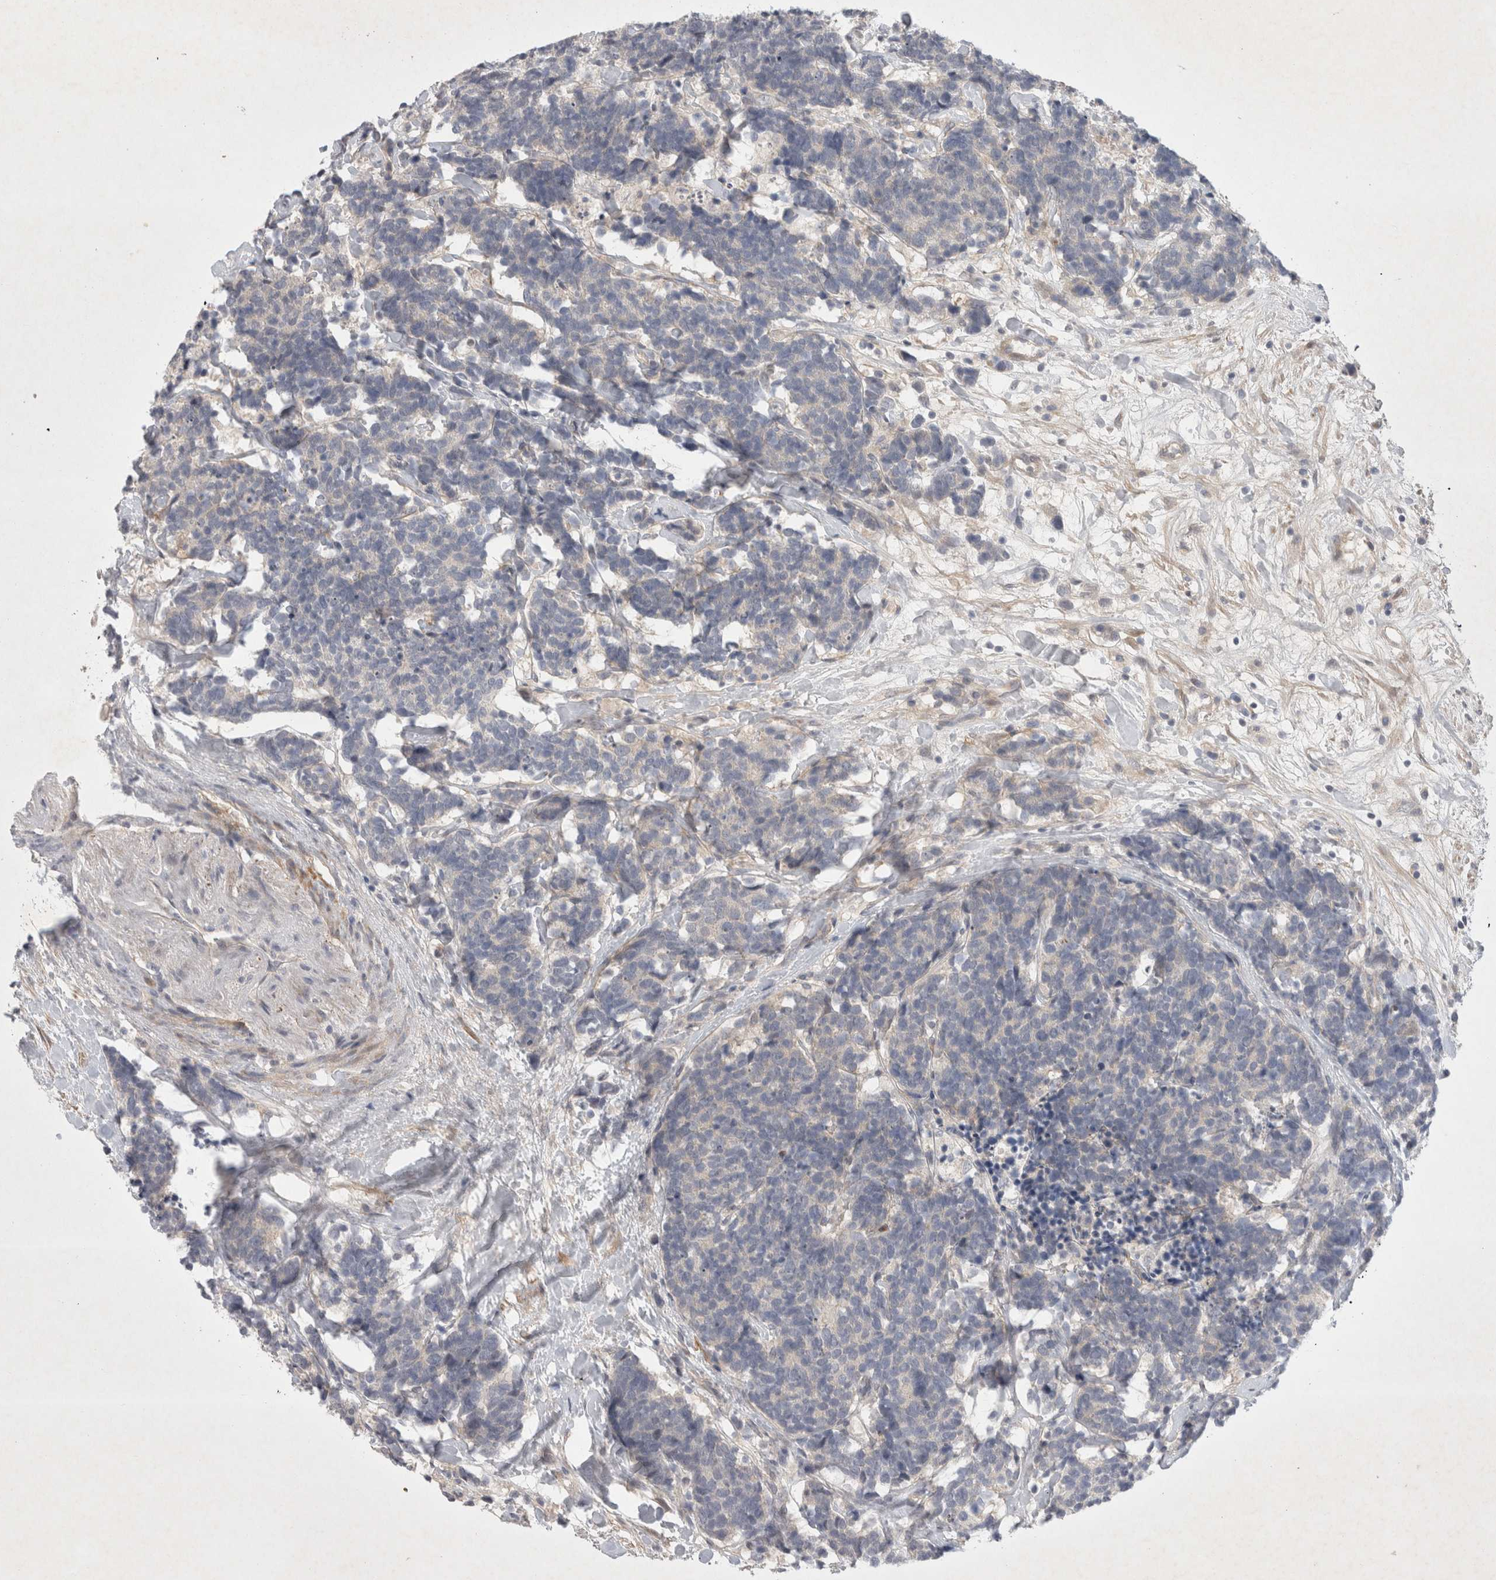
{"staining": {"intensity": "negative", "quantity": "none", "location": "none"}, "tissue": "carcinoid", "cell_type": "Tumor cells", "image_type": "cancer", "snomed": [{"axis": "morphology", "description": "Carcinoma, NOS"}, {"axis": "morphology", "description": "Carcinoid, malignant, NOS"}, {"axis": "topography", "description": "Urinary bladder"}], "caption": "This is a photomicrograph of immunohistochemistry (IHC) staining of carcinoid (malignant), which shows no staining in tumor cells. The staining is performed using DAB brown chromogen with nuclei counter-stained in using hematoxylin.", "gene": "BZW2", "patient": {"sex": "male", "age": 57}}